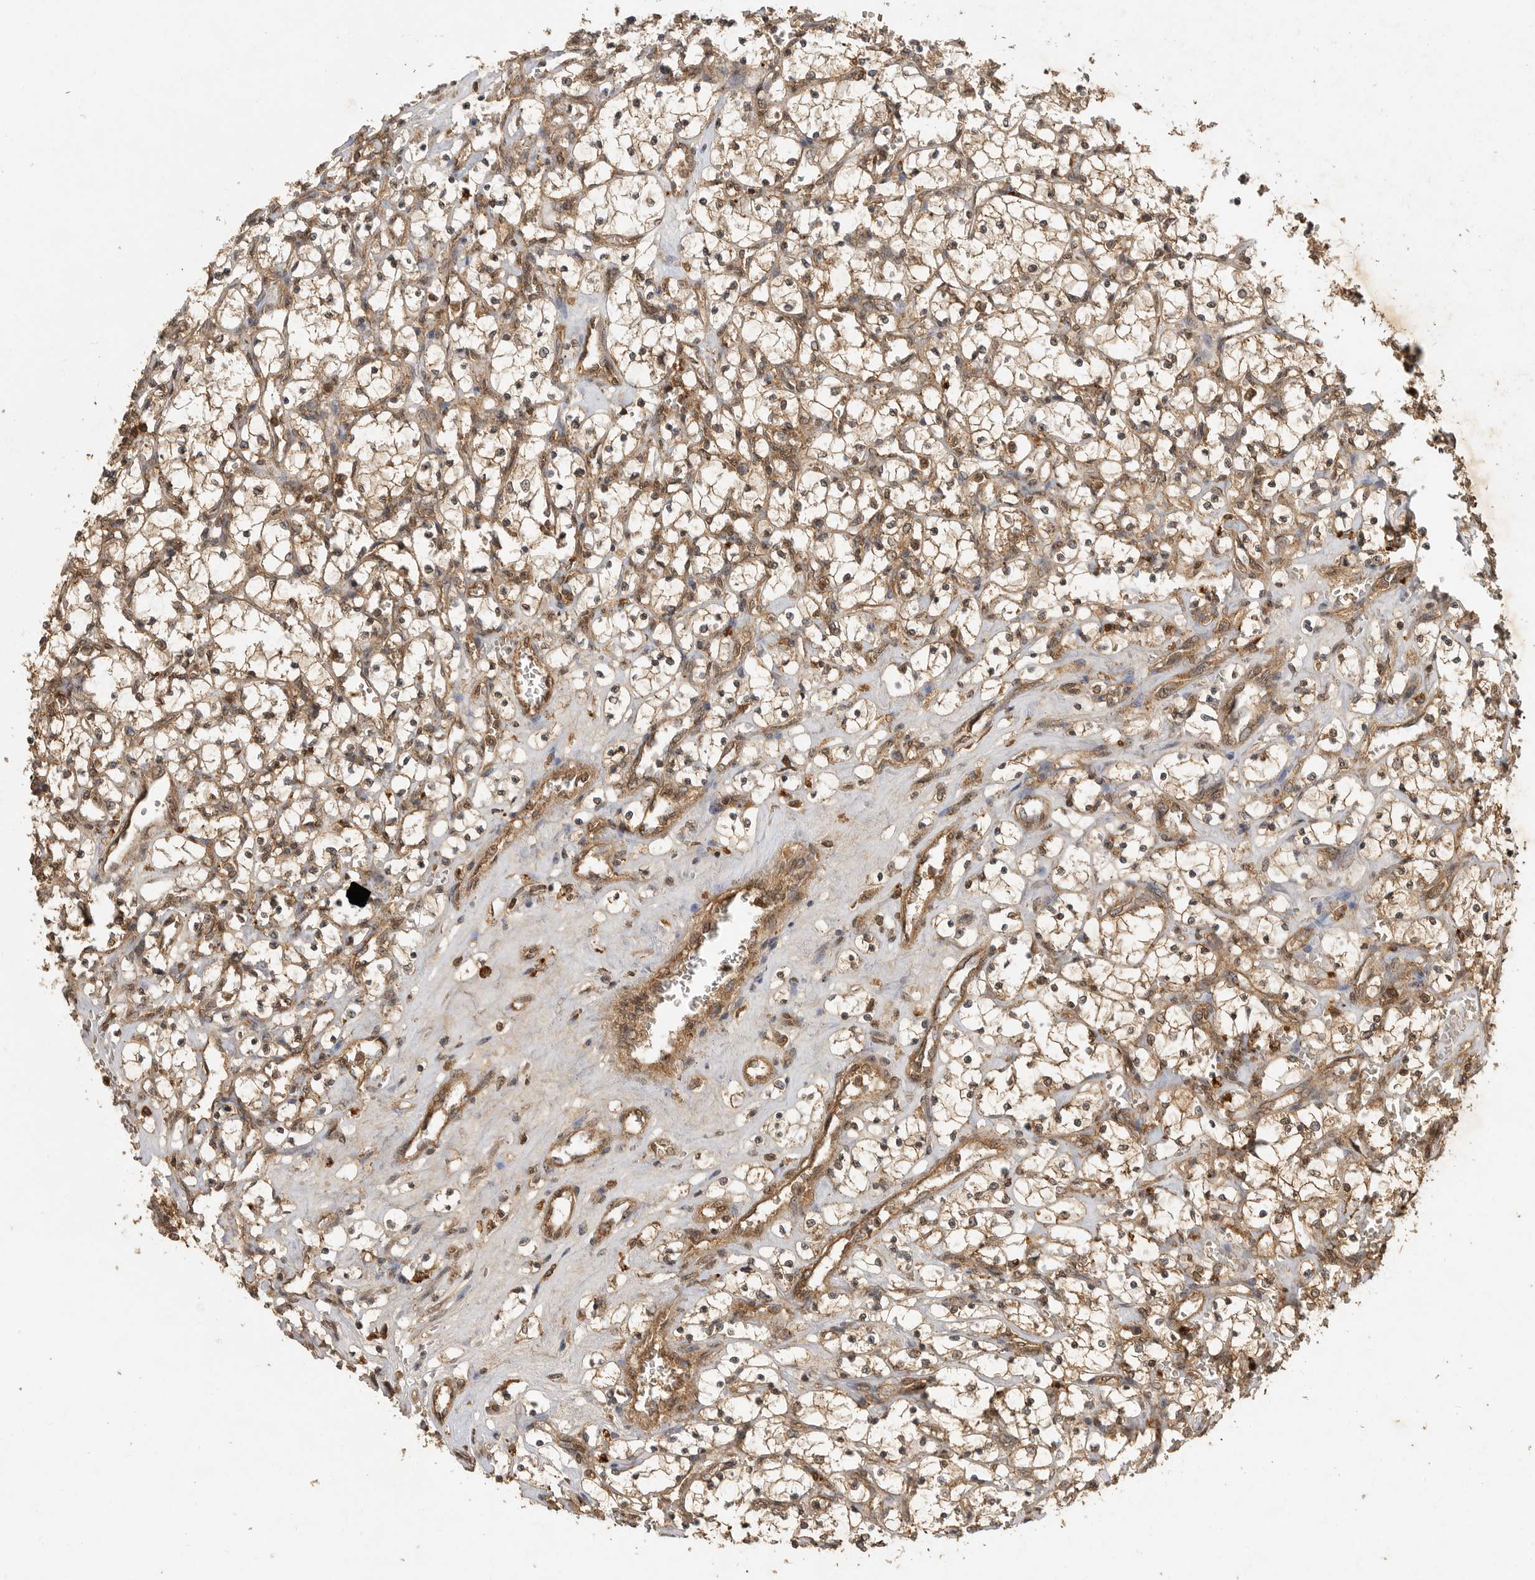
{"staining": {"intensity": "moderate", "quantity": ">75%", "location": "cytoplasmic/membranous"}, "tissue": "renal cancer", "cell_type": "Tumor cells", "image_type": "cancer", "snomed": [{"axis": "morphology", "description": "Adenocarcinoma, NOS"}, {"axis": "topography", "description": "Kidney"}], "caption": "Tumor cells reveal moderate cytoplasmic/membranous expression in approximately >75% of cells in renal cancer. (IHC, brightfield microscopy, high magnification).", "gene": "ICOSLG", "patient": {"sex": "female", "age": 69}}